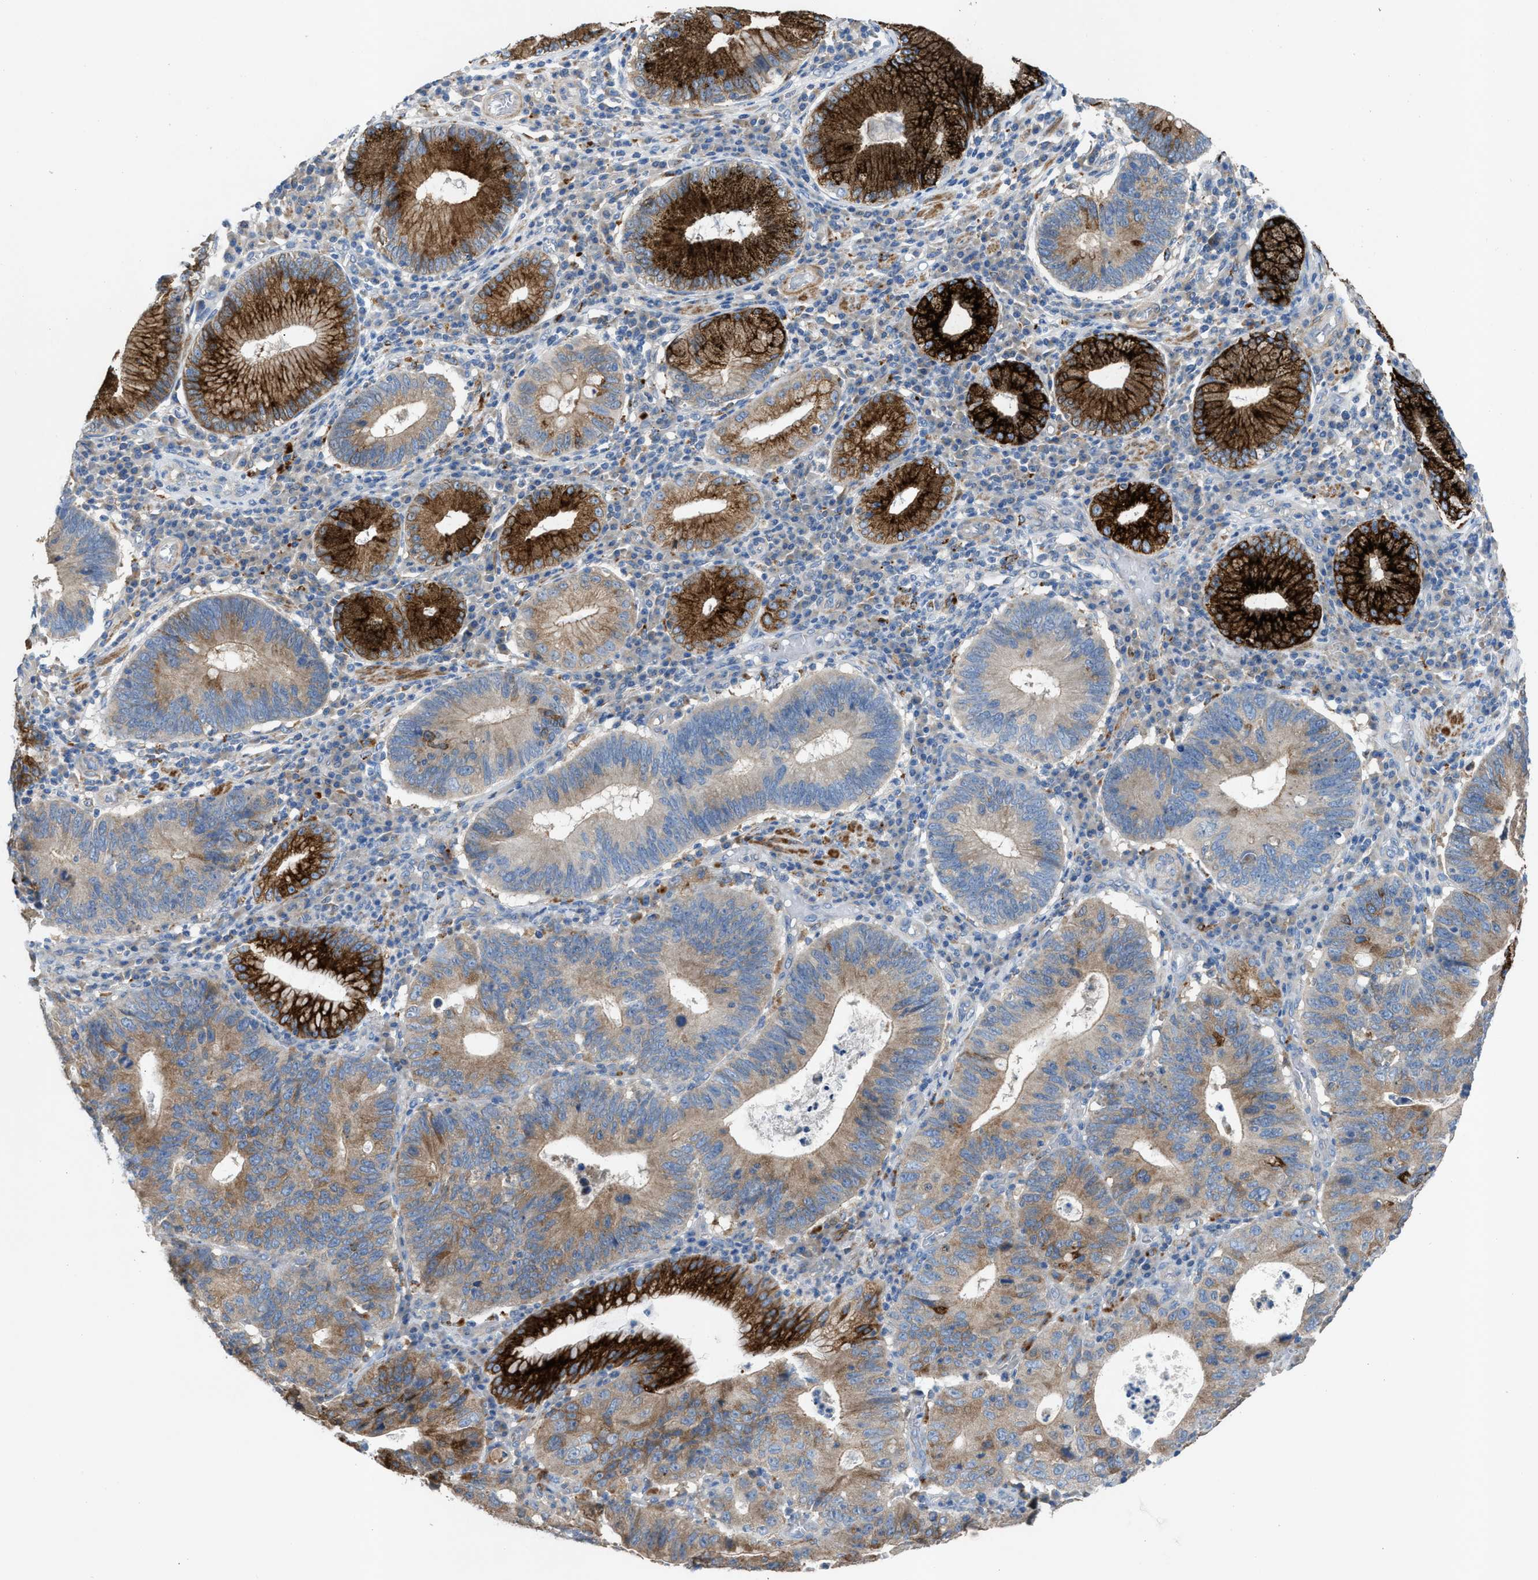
{"staining": {"intensity": "strong", "quantity": "25%-75%", "location": "cytoplasmic/membranous"}, "tissue": "stomach cancer", "cell_type": "Tumor cells", "image_type": "cancer", "snomed": [{"axis": "morphology", "description": "Adenocarcinoma, NOS"}, {"axis": "topography", "description": "Stomach"}], "caption": "Tumor cells display strong cytoplasmic/membranous expression in approximately 25%-75% of cells in stomach cancer (adenocarcinoma). The staining is performed using DAB (3,3'-diaminobenzidine) brown chromogen to label protein expression. The nuclei are counter-stained blue using hematoxylin.", "gene": "AOAH", "patient": {"sex": "male", "age": 59}}